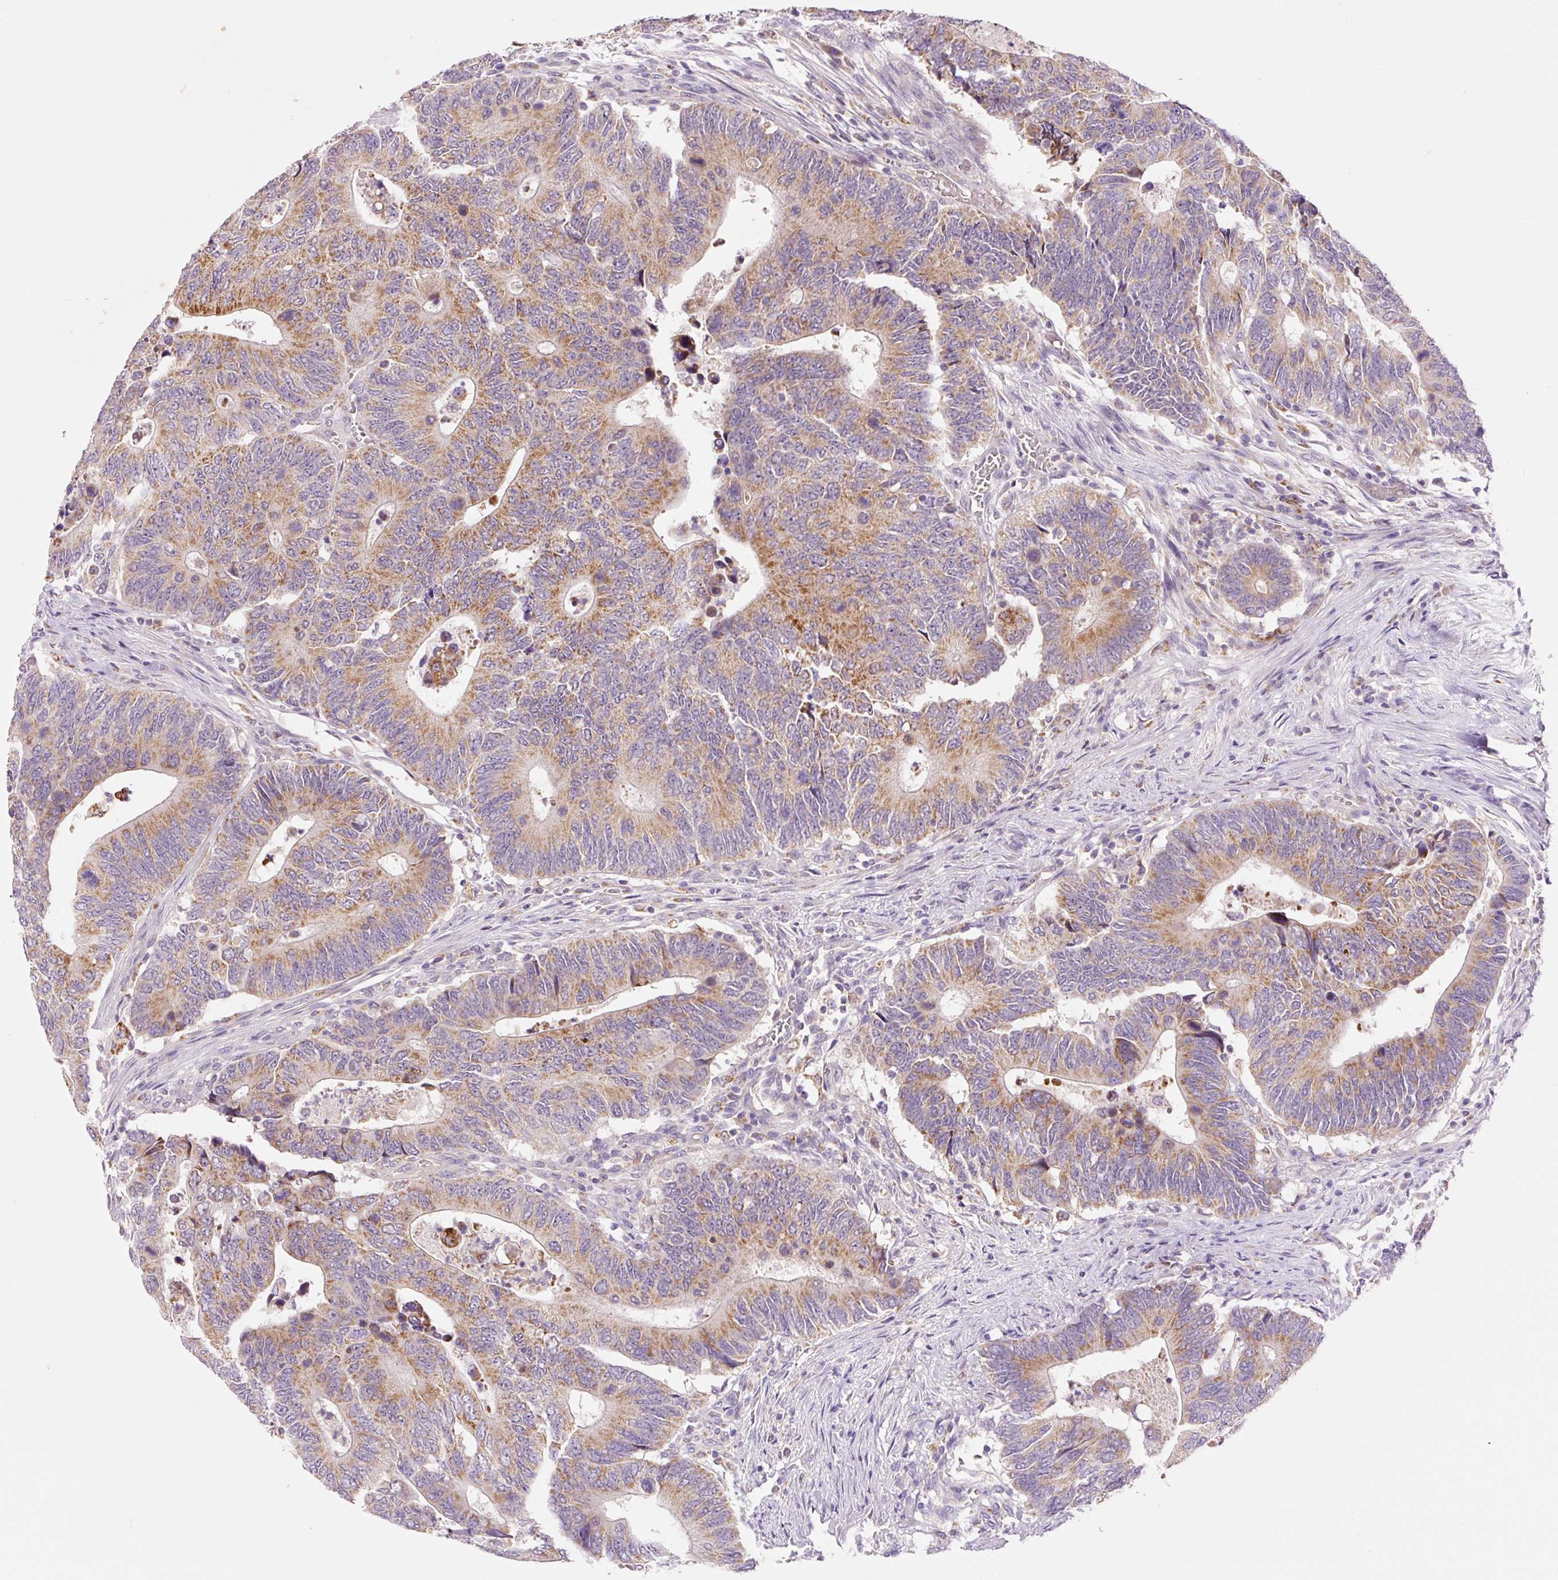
{"staining": {"intensity": "moderate", "quantity": ">75%", "location": "cytoplasmic/membranous"}, "tissue": "colorectal cancer", "cell_type": "Tumor cells", "image_type": "cancer", "snomed": [{"axis": "morphology", "description": "Adenocarcinoma, NOS"}, {"axis": "topography", "description": "Colon"}], "caption": "Immunohistochemical staining of colorectal adenocarcinoma exhibits moderate cytoplasmic/membranous protein expression in about >75% of tumor cells.", "gene": "PCK2", "patient": {"sex": "male", "age": 87}}